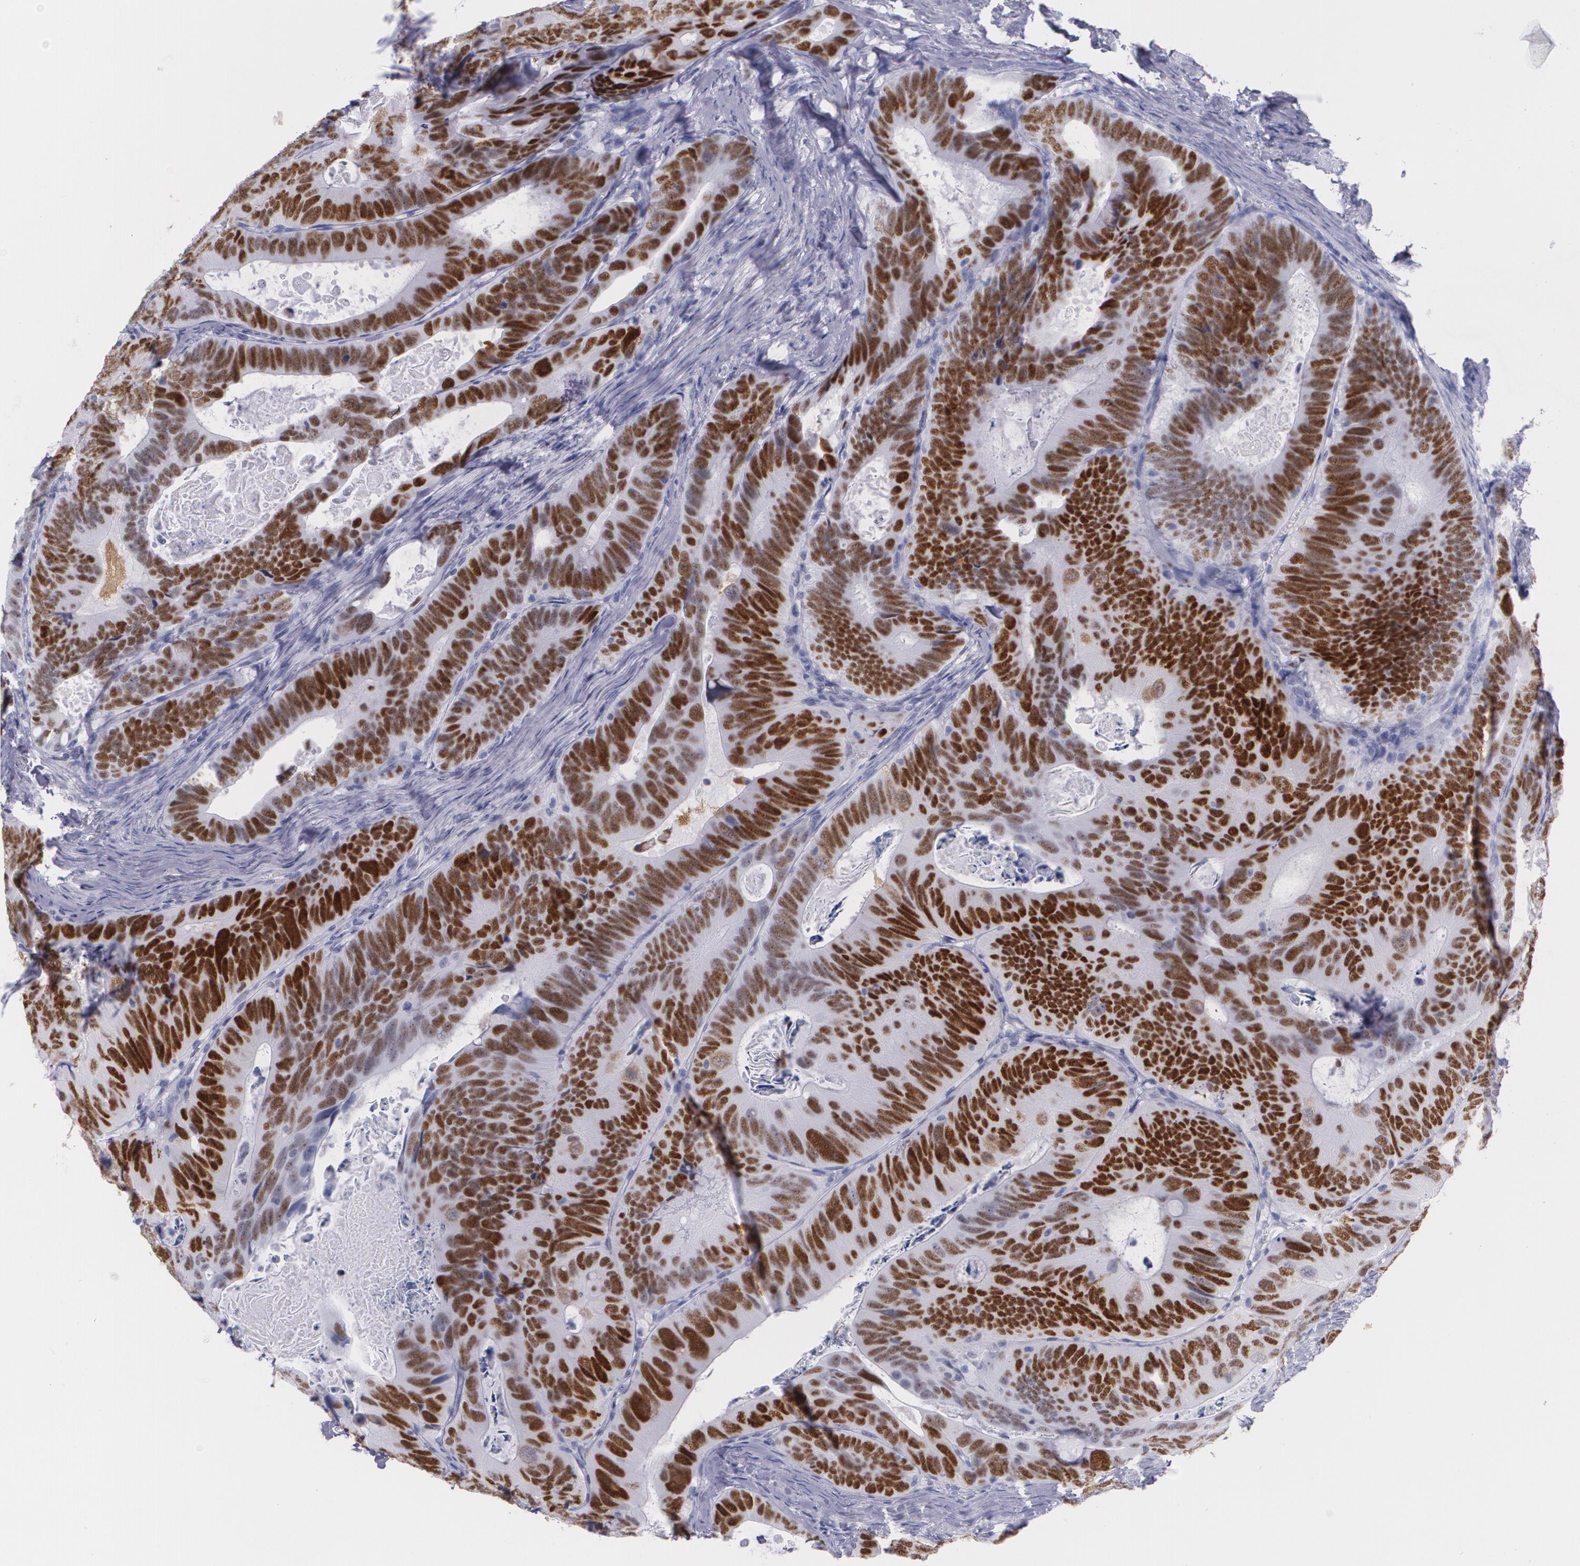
{"staining": {"intensity": "strong", "quantity": ">75%", "location": "nuclear"}, "tissue": "colorectal cancer", "cell_type": "Tumor cells", "image_type": "cancer", "snomed": [{"axis": "morphology", "description": "Adenocarcinoma, NOS"}, {"axis": "topography", "description": "Colon"}], "caption": "Immunohistochemistry (IHC) micrograph of colorectal cancer (adenocarcinoma) stained for a protein (brown), which displays high levels of strong nuclear expression in about >75% of tumor cells.", "gene": "TP53", "patient": {"sex": "female", "age": 55}}